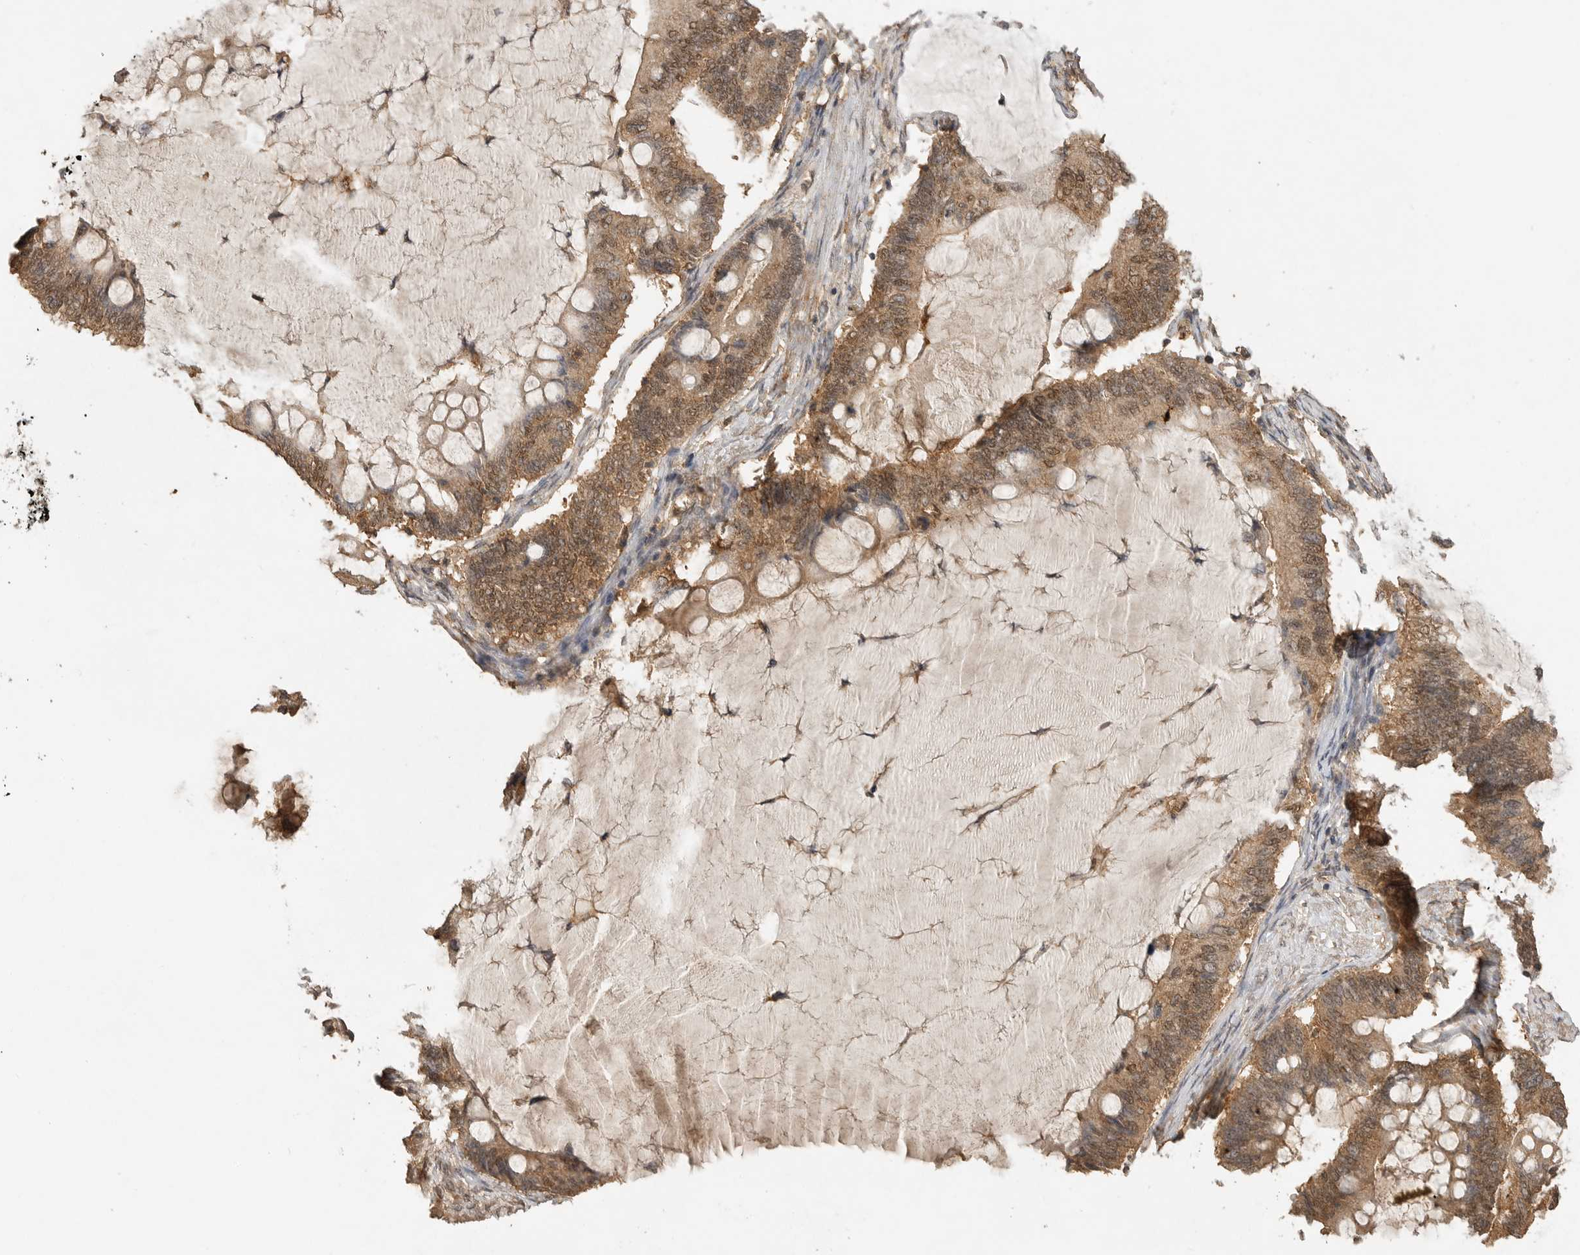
{"staining": {"intensity": "moderate", "quantity": ">75%", "location": "cytoplasmic/membranous"}, "tissue": "ovarian cancer", "cell_type": "Tumor cells", "image_type": "cancer", "snomed": [{"axis": "morphology", "description": "Cystadenocarcinoma, mucinous, NOS"}, {"axis": "topography", "description": "Ovary"}], "caption": "Immunohistochemical staining of human mucinous cystadenocarcinoma (ovarian) demonstrates medium levels of moderate cytoplasmic/membranous positivity in approximately >75% of tumor cells.", "gene": "ICOSLG", "patient": {"sex": "female", "age": 61}}